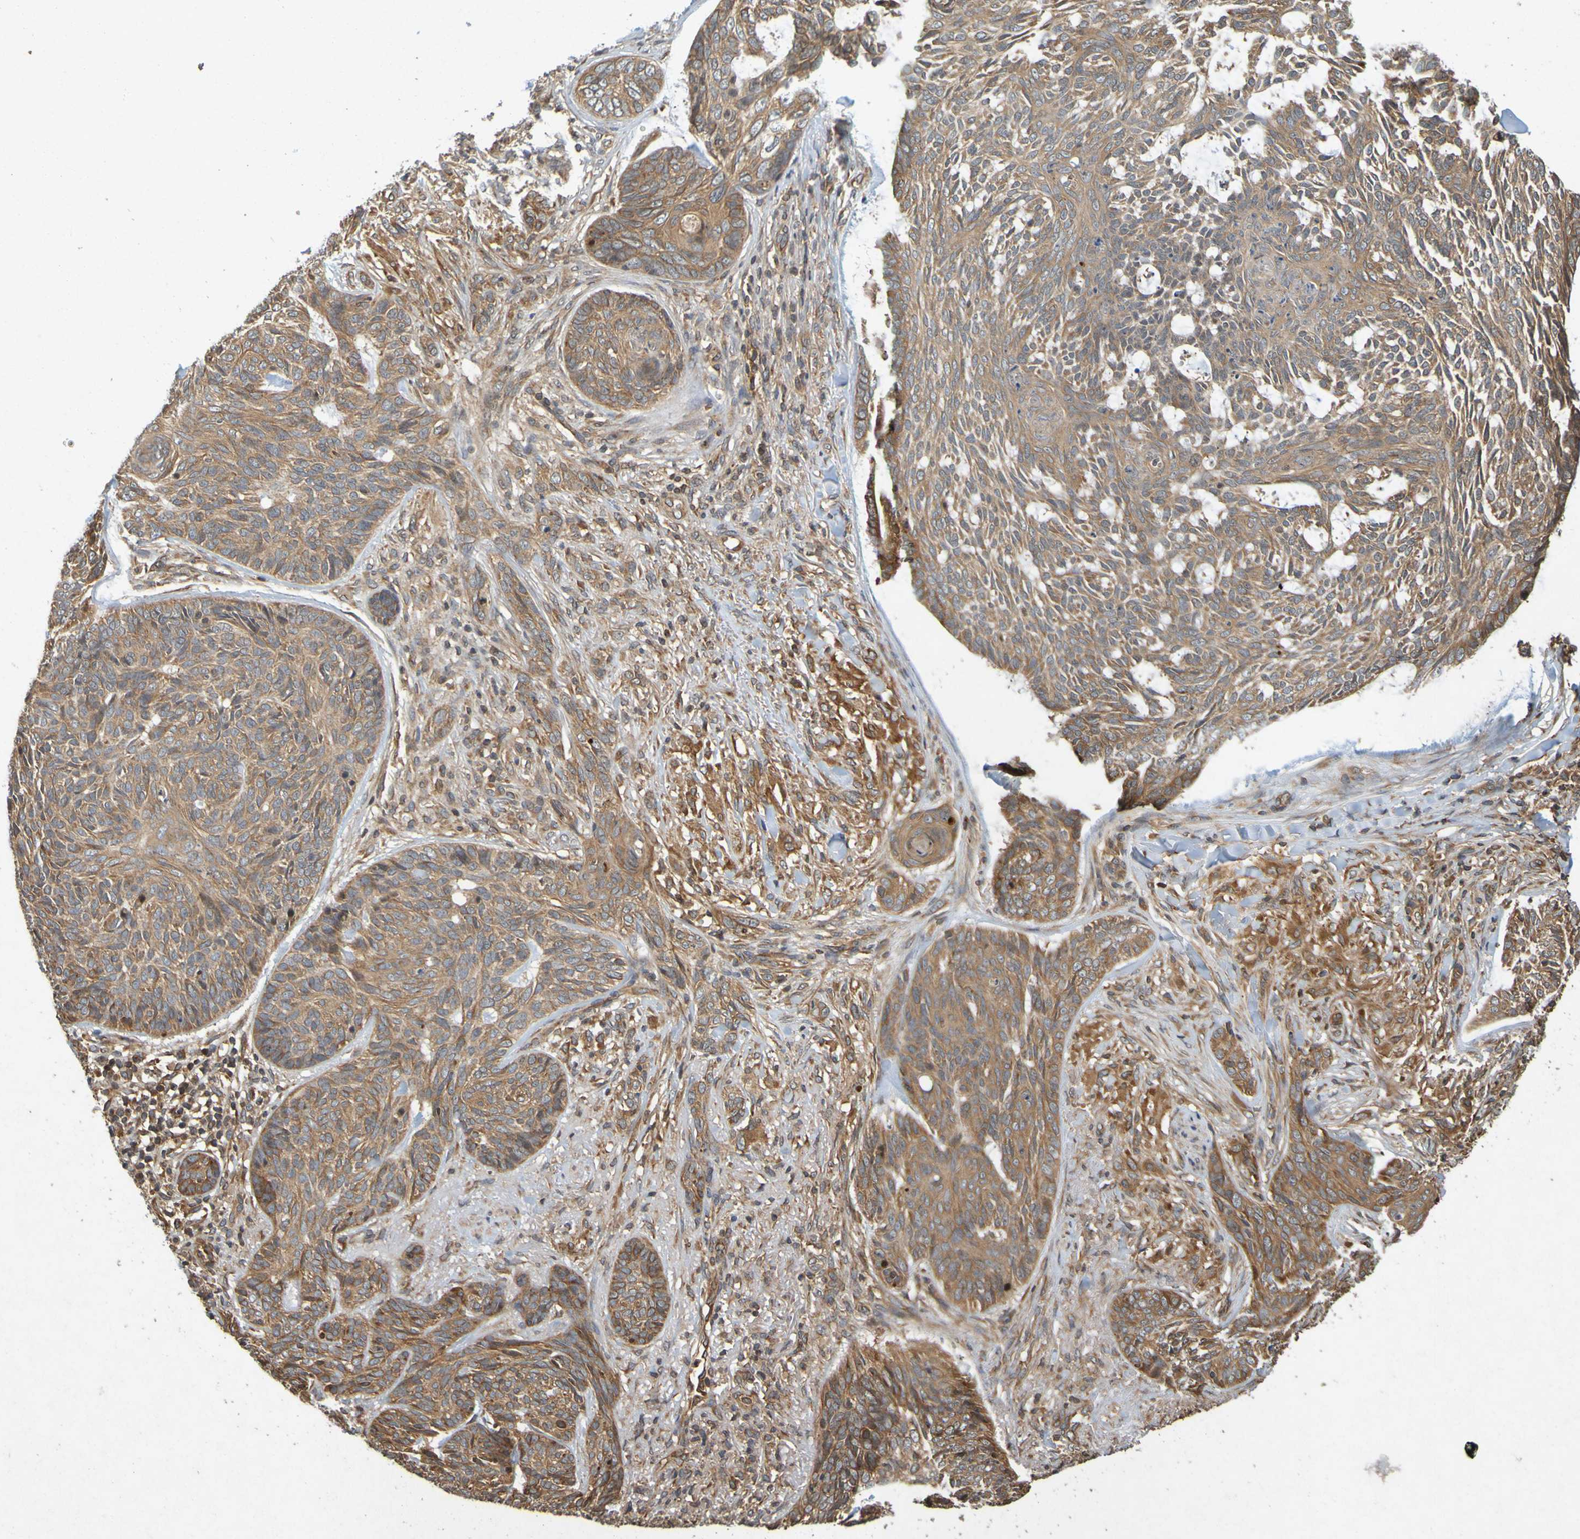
{"staining": {"intensity": "moderate", "quantity": ">75%", "location": "cytoplasmic/membranous"}, "tissue": "skin cancer", "cell_type": "Tumor cells", "image_type": "cancer", "snomed": [{"axis": "morphology", "description": "Basal cell carcinoma"}, {"axis": "topography", "description": "Skin"}], "caption": "DAB (3,3'-diaminobenzidine) immunohistochemical staining of human basal cell carcinoma (skin) shows moderate cytoplasmic/membranous protein expression in about >75% of tumor cells.", "gene": "OCRL", "patient": {"sex": "male", "age": 43}}